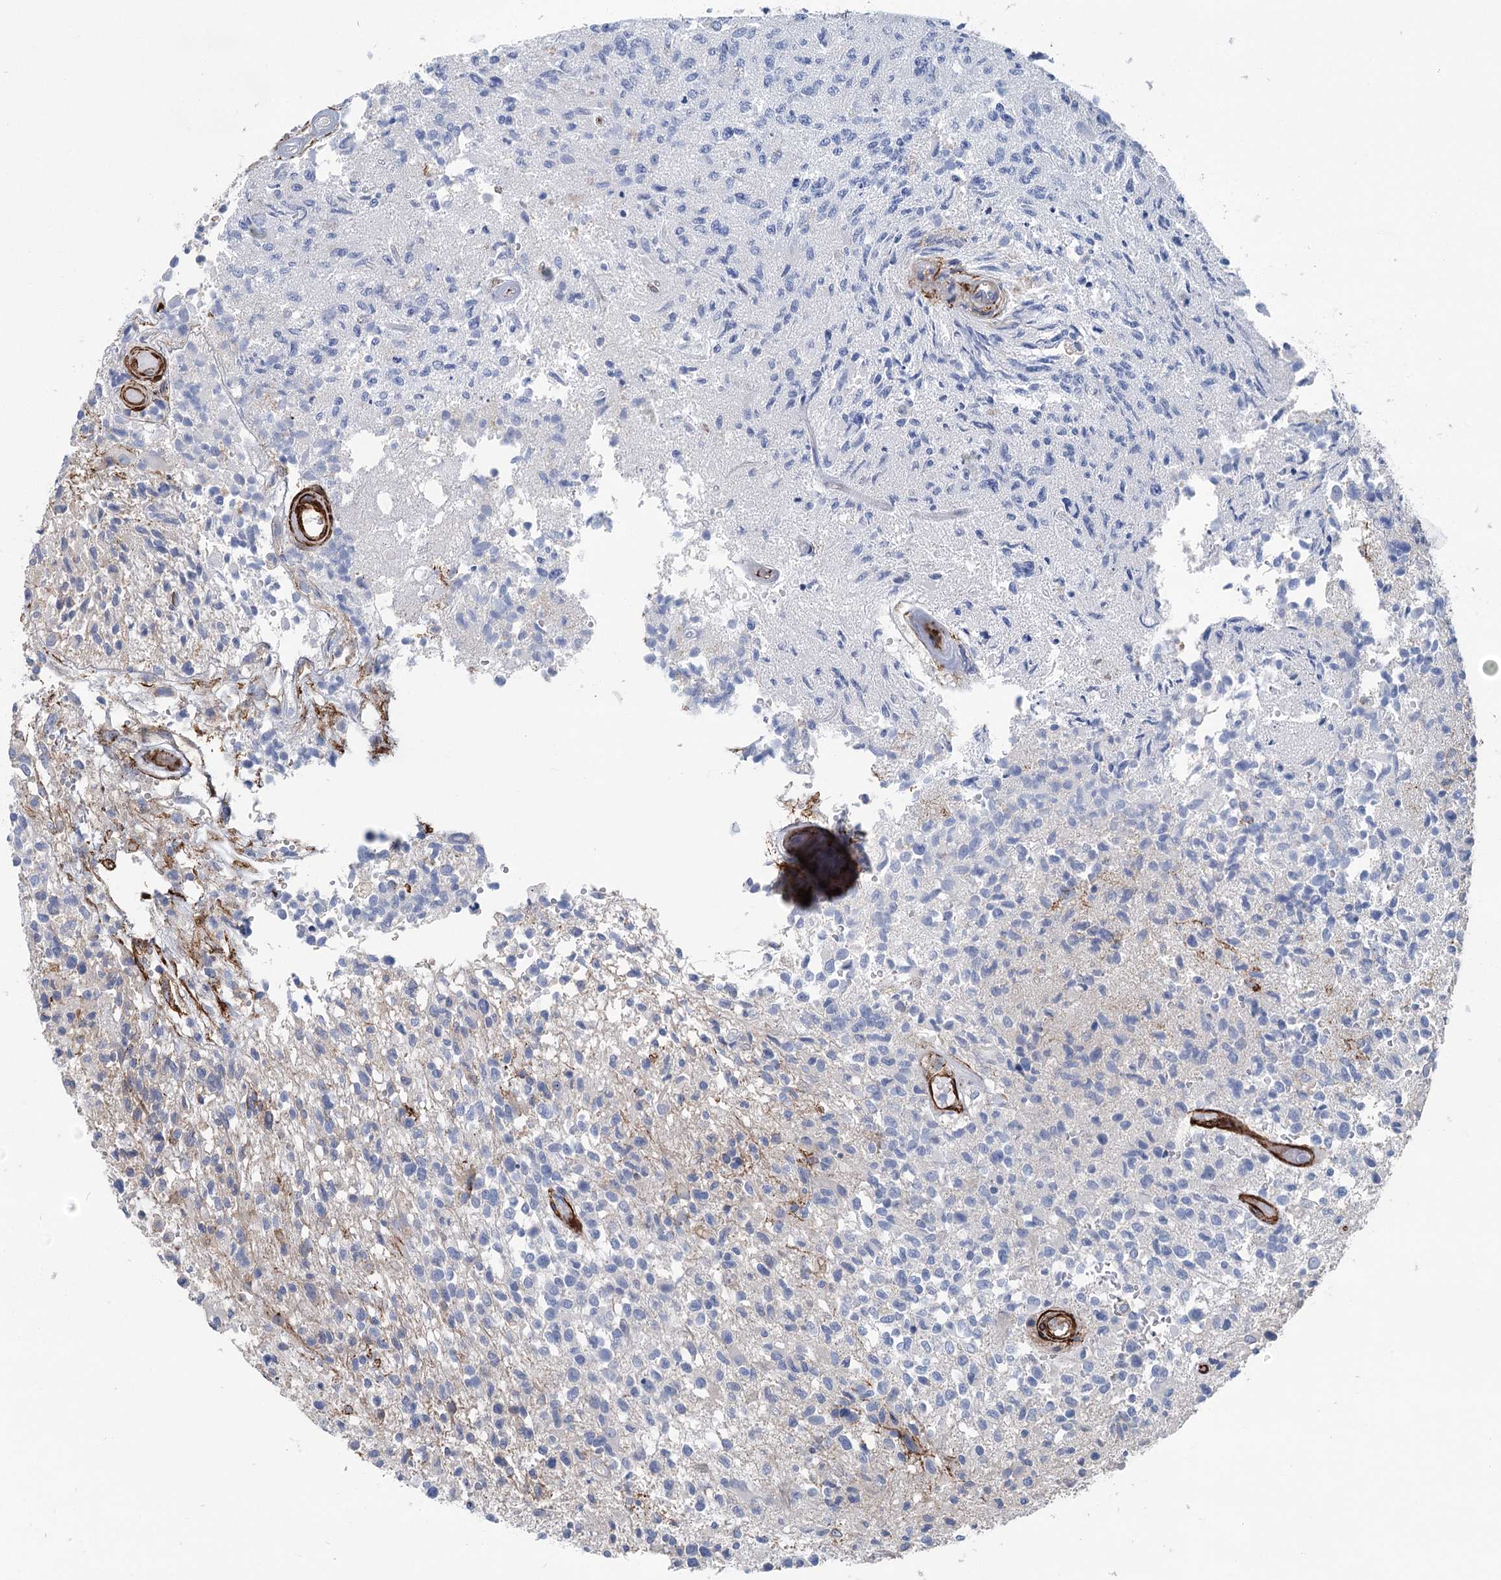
{"staining": {"intensity": "negative", "quantity": "none", "location": "none"}, "tissue": "glioma", "cell_type": "Tumor cells", "image_type": "cancer", "snomed": [{"axis": "morphology", "description": "Glioma, malignant, High grade"}, {"axis": "morphology", "description": "Glioblastoma, NOS"}, {"axis": "topography", "description": "Brain"}], "caption": "This is a histopathology image of immunohistochemistry staining of malignant high-grade glioma, which shows no staining in tumor cells.", "gene": "IQSEC1", "patient": {"sex": "male", "age": 60}}